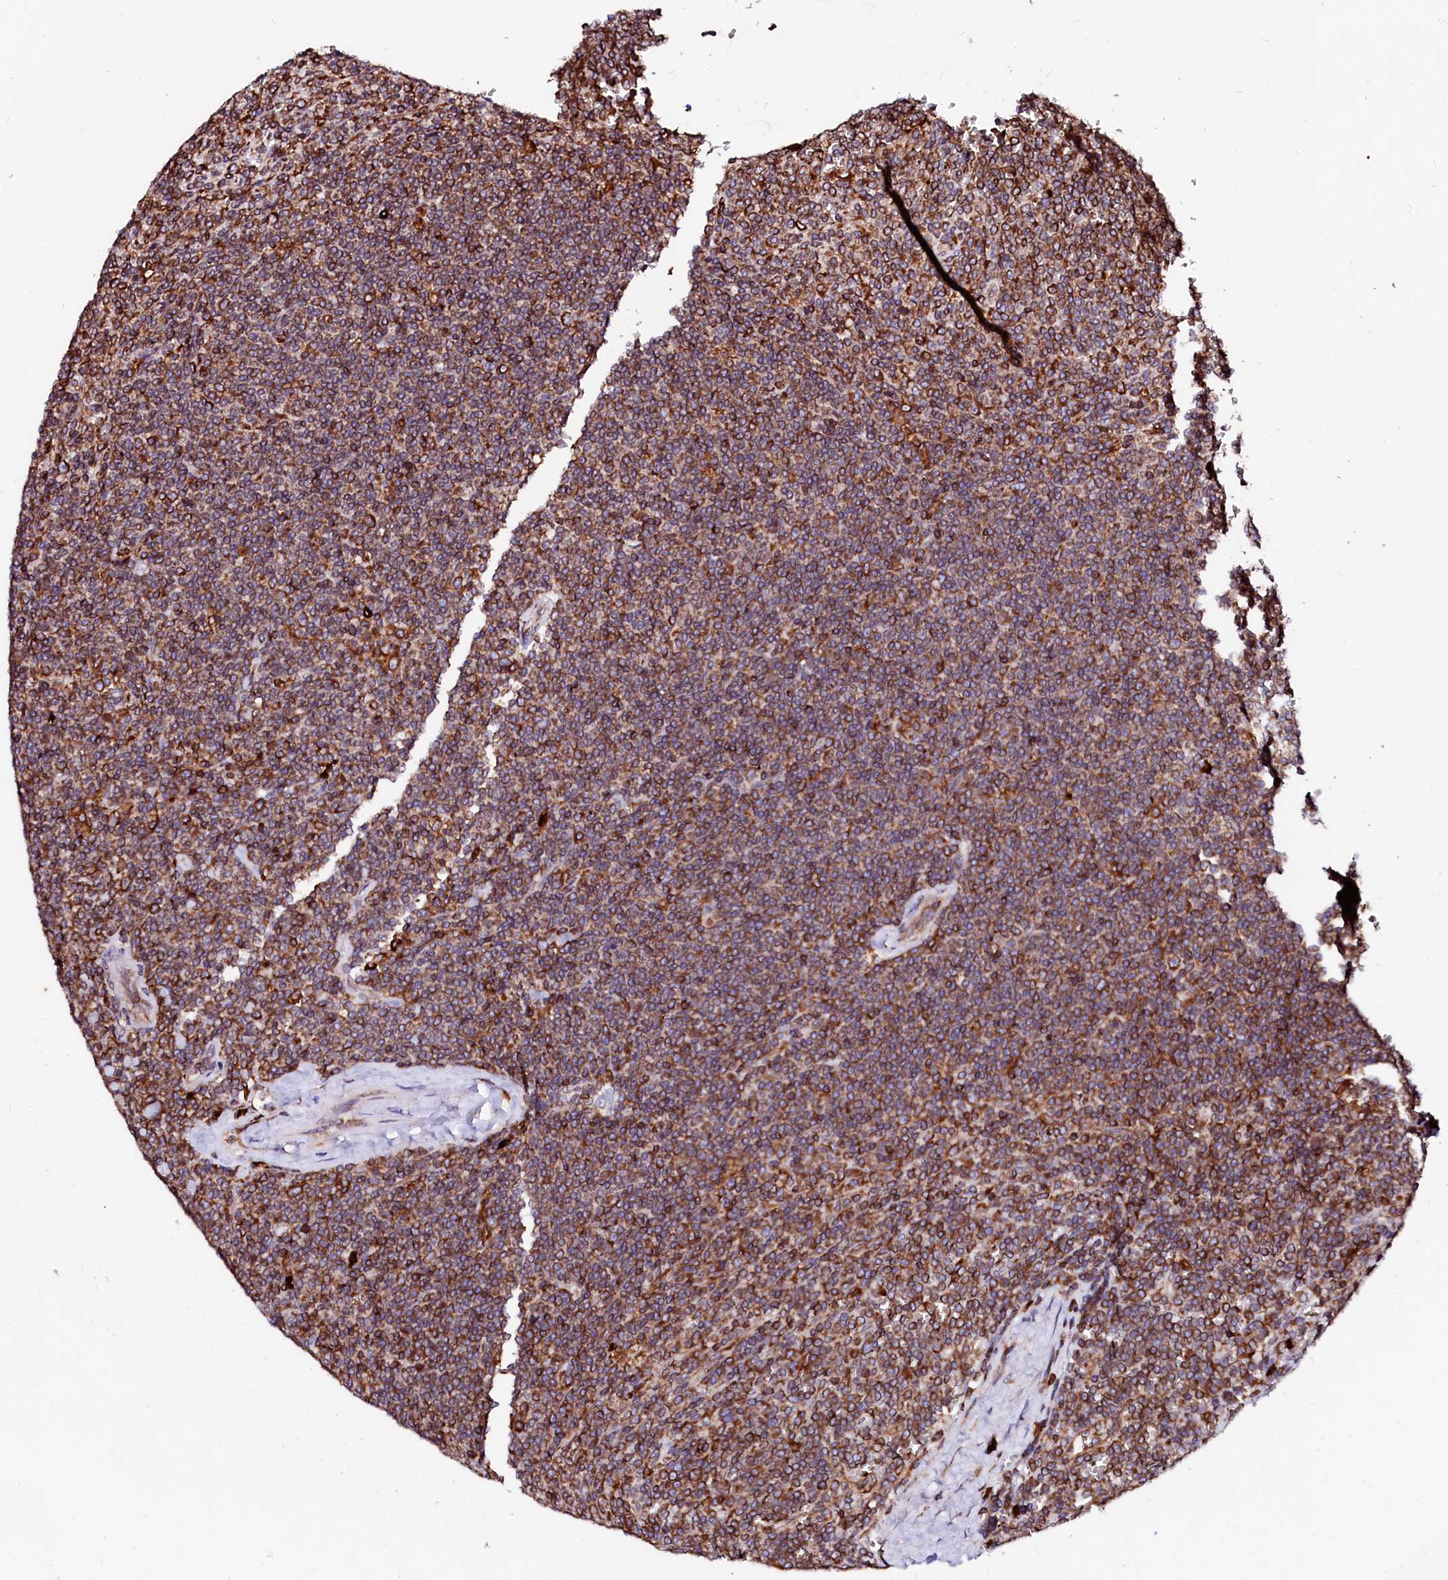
{"staining": {"intensity": "strong", "quantity": ">75%", "location": "cytoplasmic/membranous"}, "tissue": "lymphoma", "cell_type": "Tumor cells", "image_type": "cancer", "snomed": [{"axis": "morphology", "description": "Malignant lymphoma, non-Hodgkin's type, Low grade"}, {"axis": "topography", "description": "Spleen"}], "caption": "There is high levels of strong cytoplasmic/membranous expression in tumor cells of lymphoma, as demonstrated by immunohistochemical staining (brown color).", "gene": "DERL1", "patient": {"sex": "female", "age": 19}}